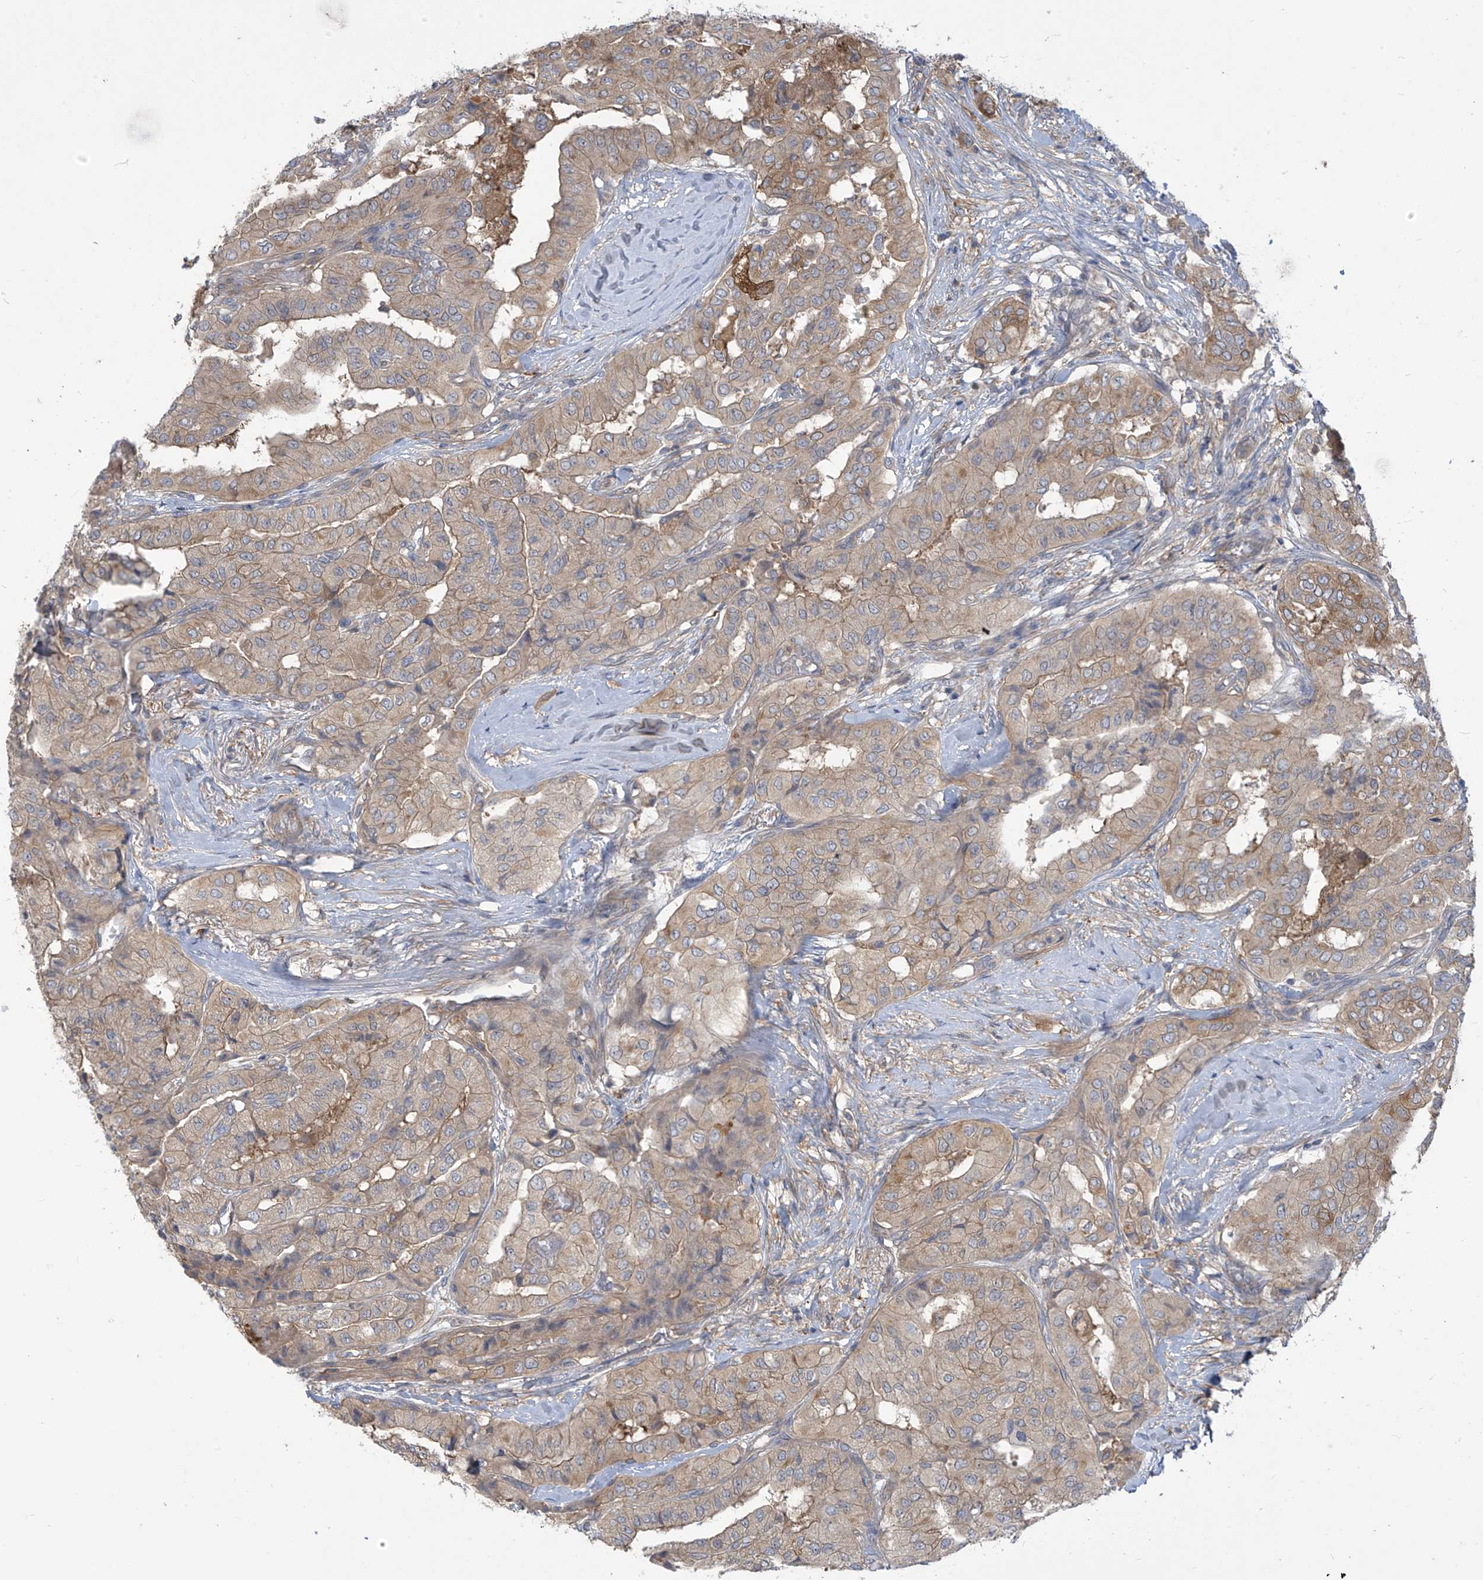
{"staining": {"intensity": "moderate", "quantity": "25%-75%", "location": "cytoplasmic/membranous"}, "tissue": "thyroid cancer", "cell_type": "Tumor cells", "image_type": "cancer", "snomed": [{"axis": "morphology", "description": "Papillary adenocarcinoma, NOS"}, {"axis": "topography", "description": "Thyroid gland"}], "caption": "Immunohistochemistry (DAB) staining of thyroid cancer reveals moderate cytoplasmic/membranous protein expression in approximately 25%-75% of tumor cells.", "gene": "ADI1", "patient": {"sex": "female", "age": 59}}